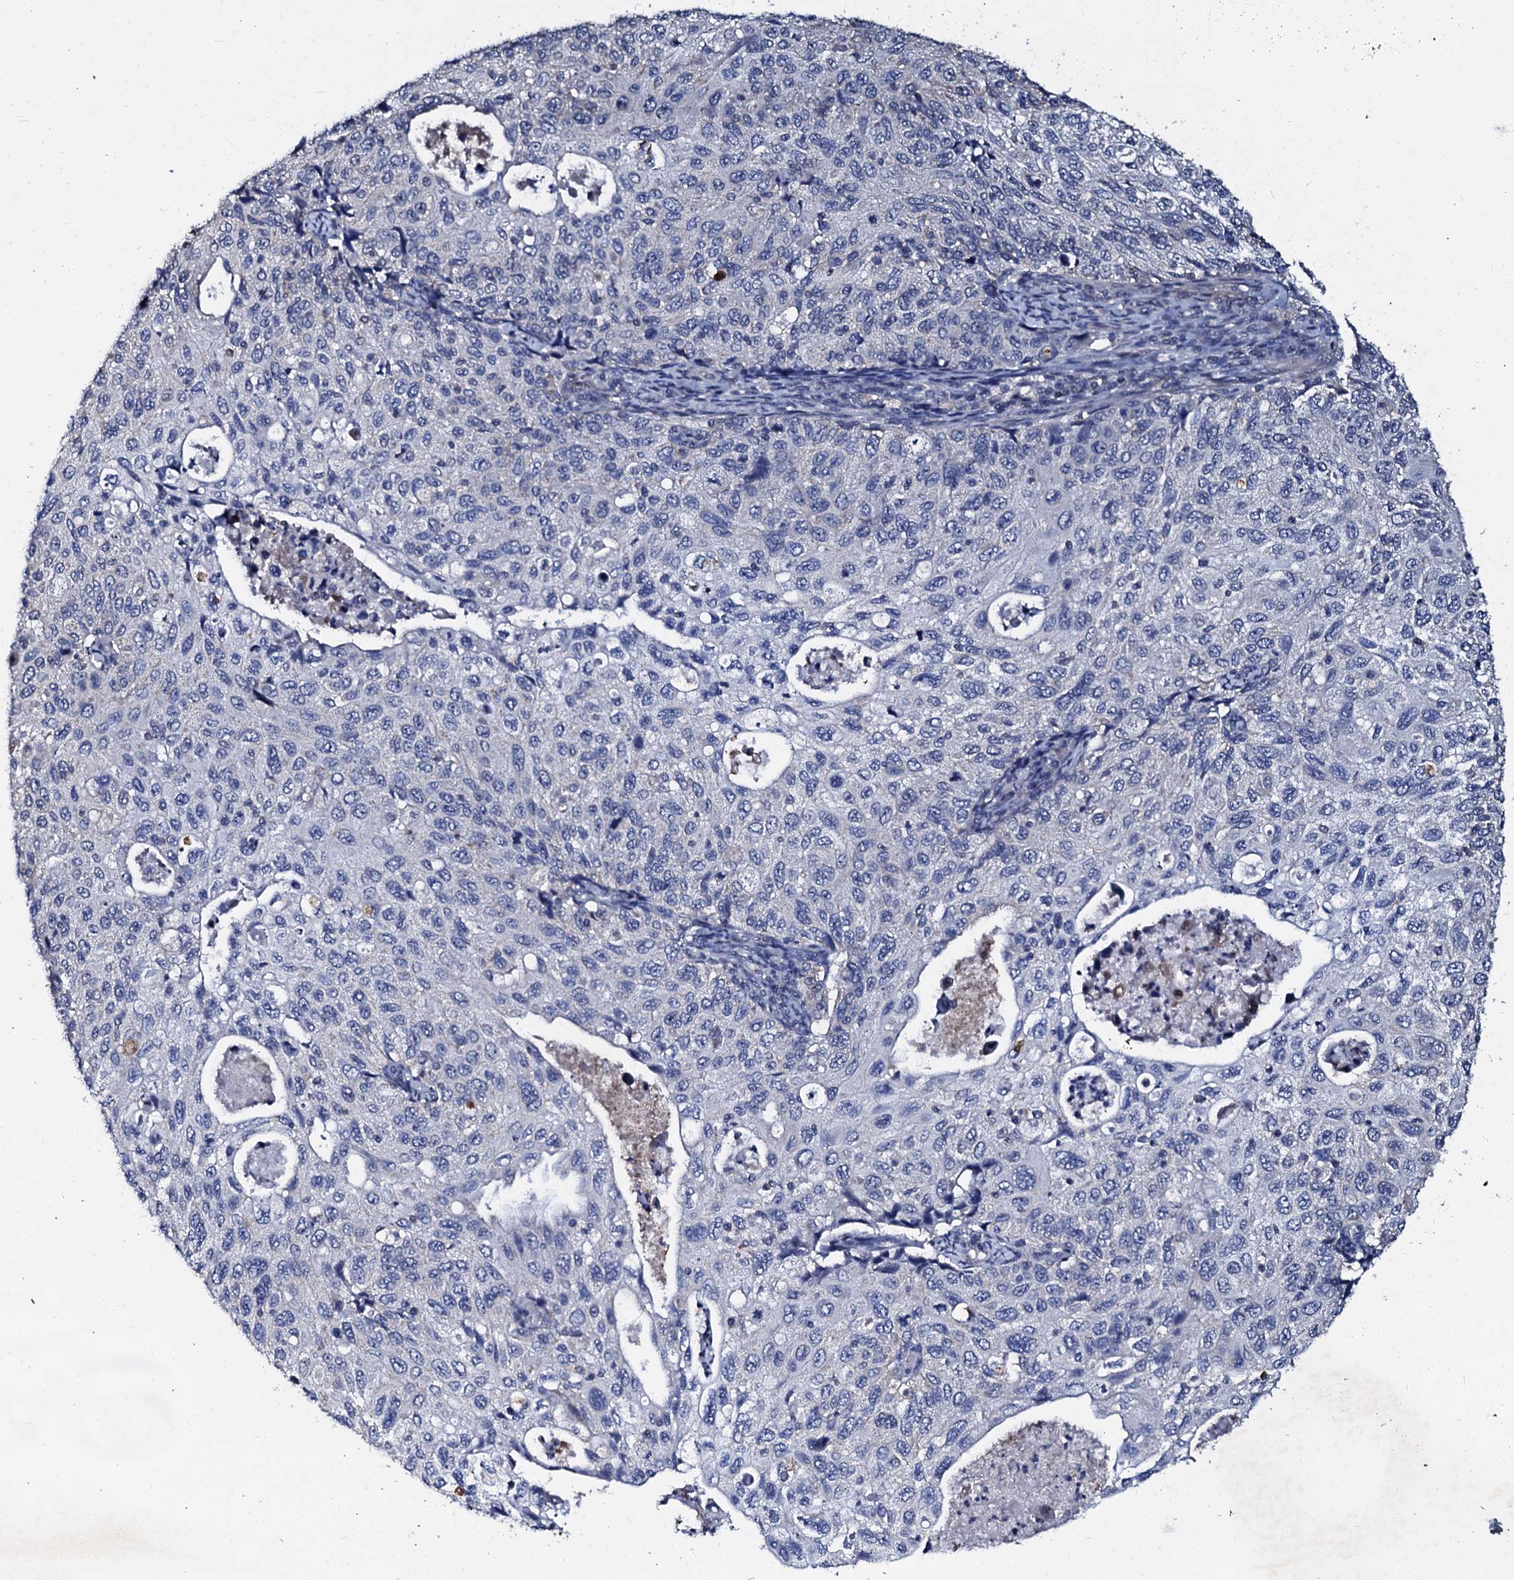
{"staining": {"intensity": "negative", "quantity": "none", "location": "none"}, "tissue": "cervical cancer", "cell_type": "Tumor cells", "image_type": "cancer", "snomed": [{"axis": "morphology", "description": "Squamous cell carcinoma, NOS"}, {"axis": "topography", "description": "Cervix"}], "caption": "The micrograph demonstrates no staining of tumor cells in squamous cell carcinoma (cervical).", "gene": "SLC37A4", "patient": {"sex": "female", "age": 70}}